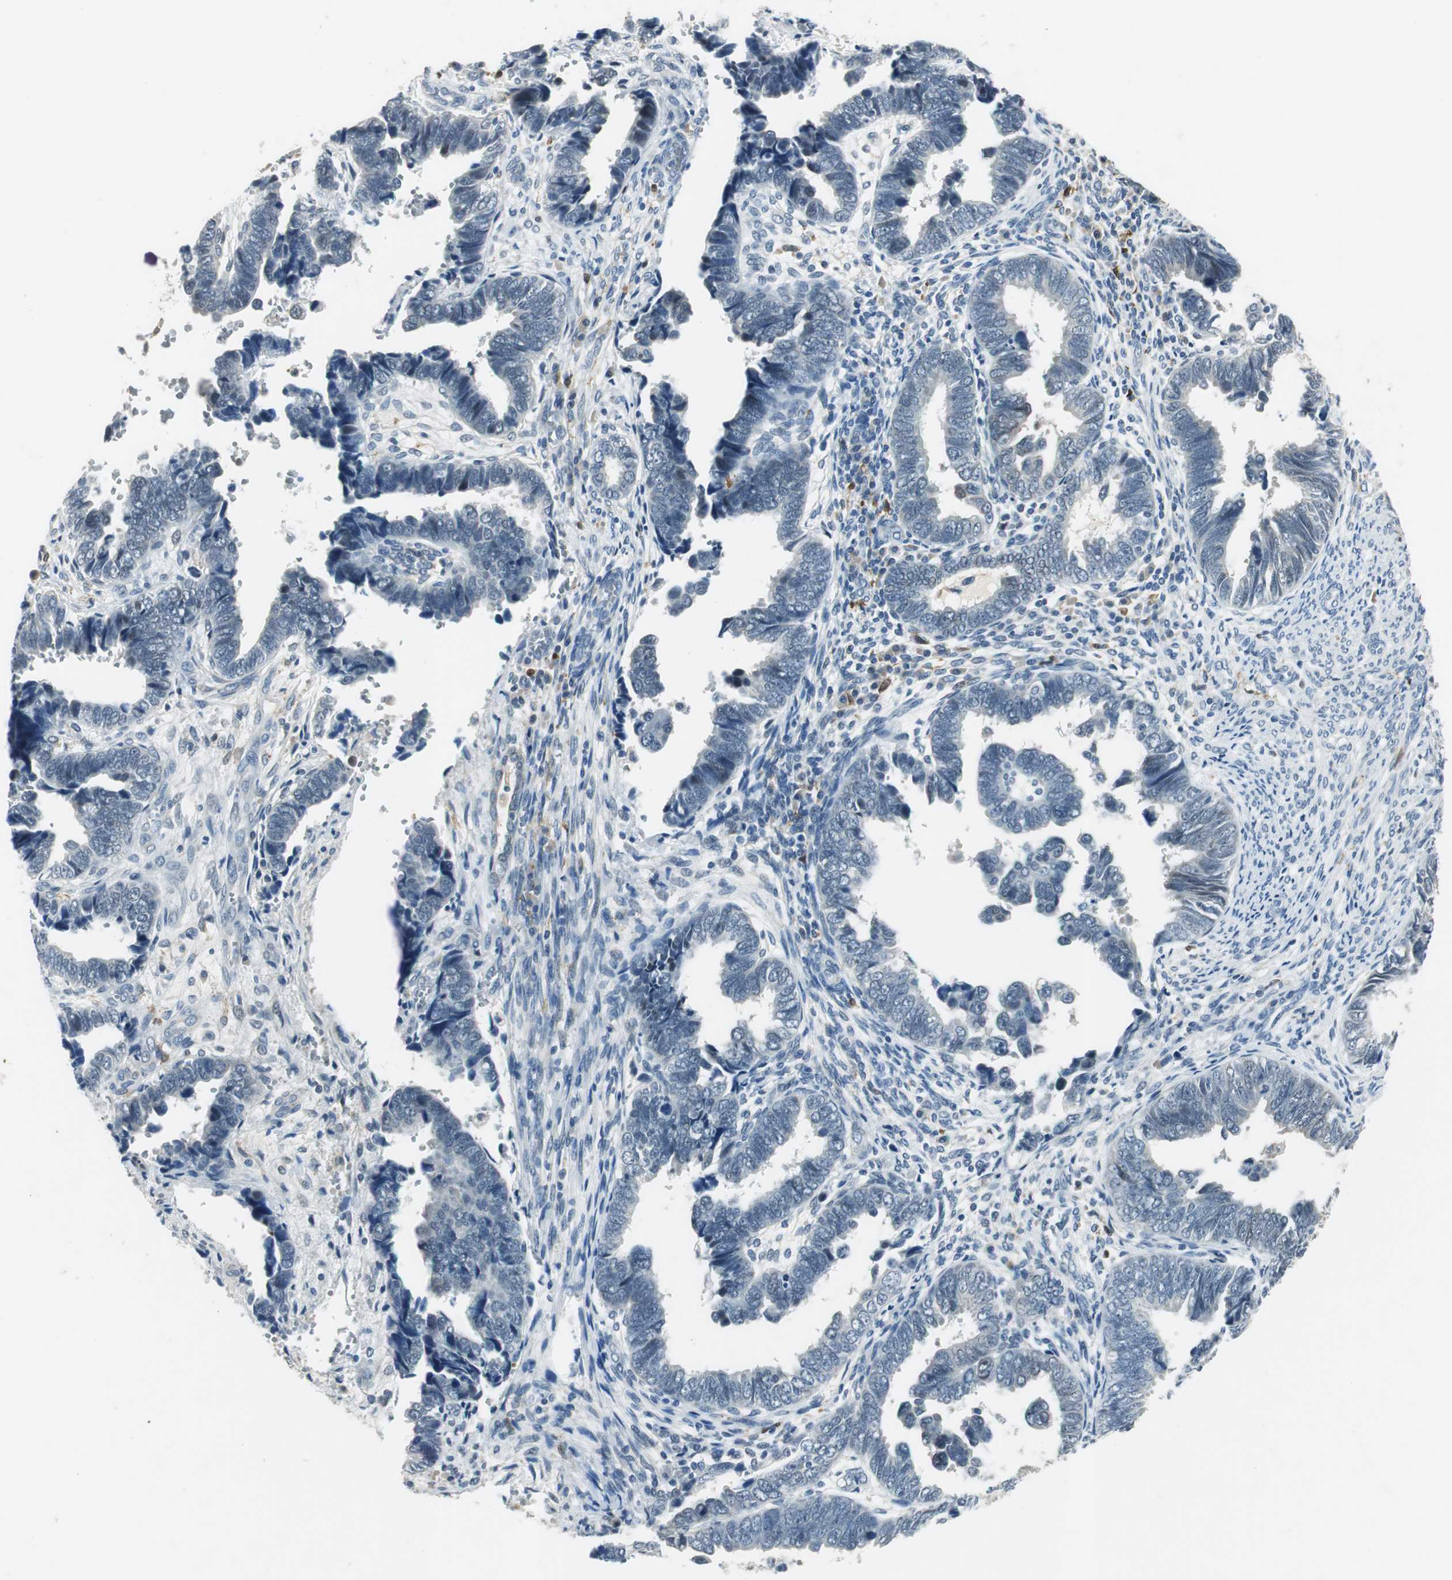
{"staining": {"intensity": "negative", "quantity": "none", "location": "none"}, "tissue": "endometrial cancer", "cell_type": "Tumor cells", "image_type": "cancer", "snomed": [{"axis": "morphology", "description": "Adenocarcinoma, NOS"}, {"axis": "topography", "description": "Endometrium"}], "caption": "Immunohistochemical staining of human endometrial adenocarcinoma exhibits no significant expression in tumor cells. The staining was performed using DAB to visualize the protein expression in brown, while the nuclei were stained in blue with hematoxylin (Magnification: 20x).", "gene": "ME1", "patient": {"sex": "female", "age": 75}}